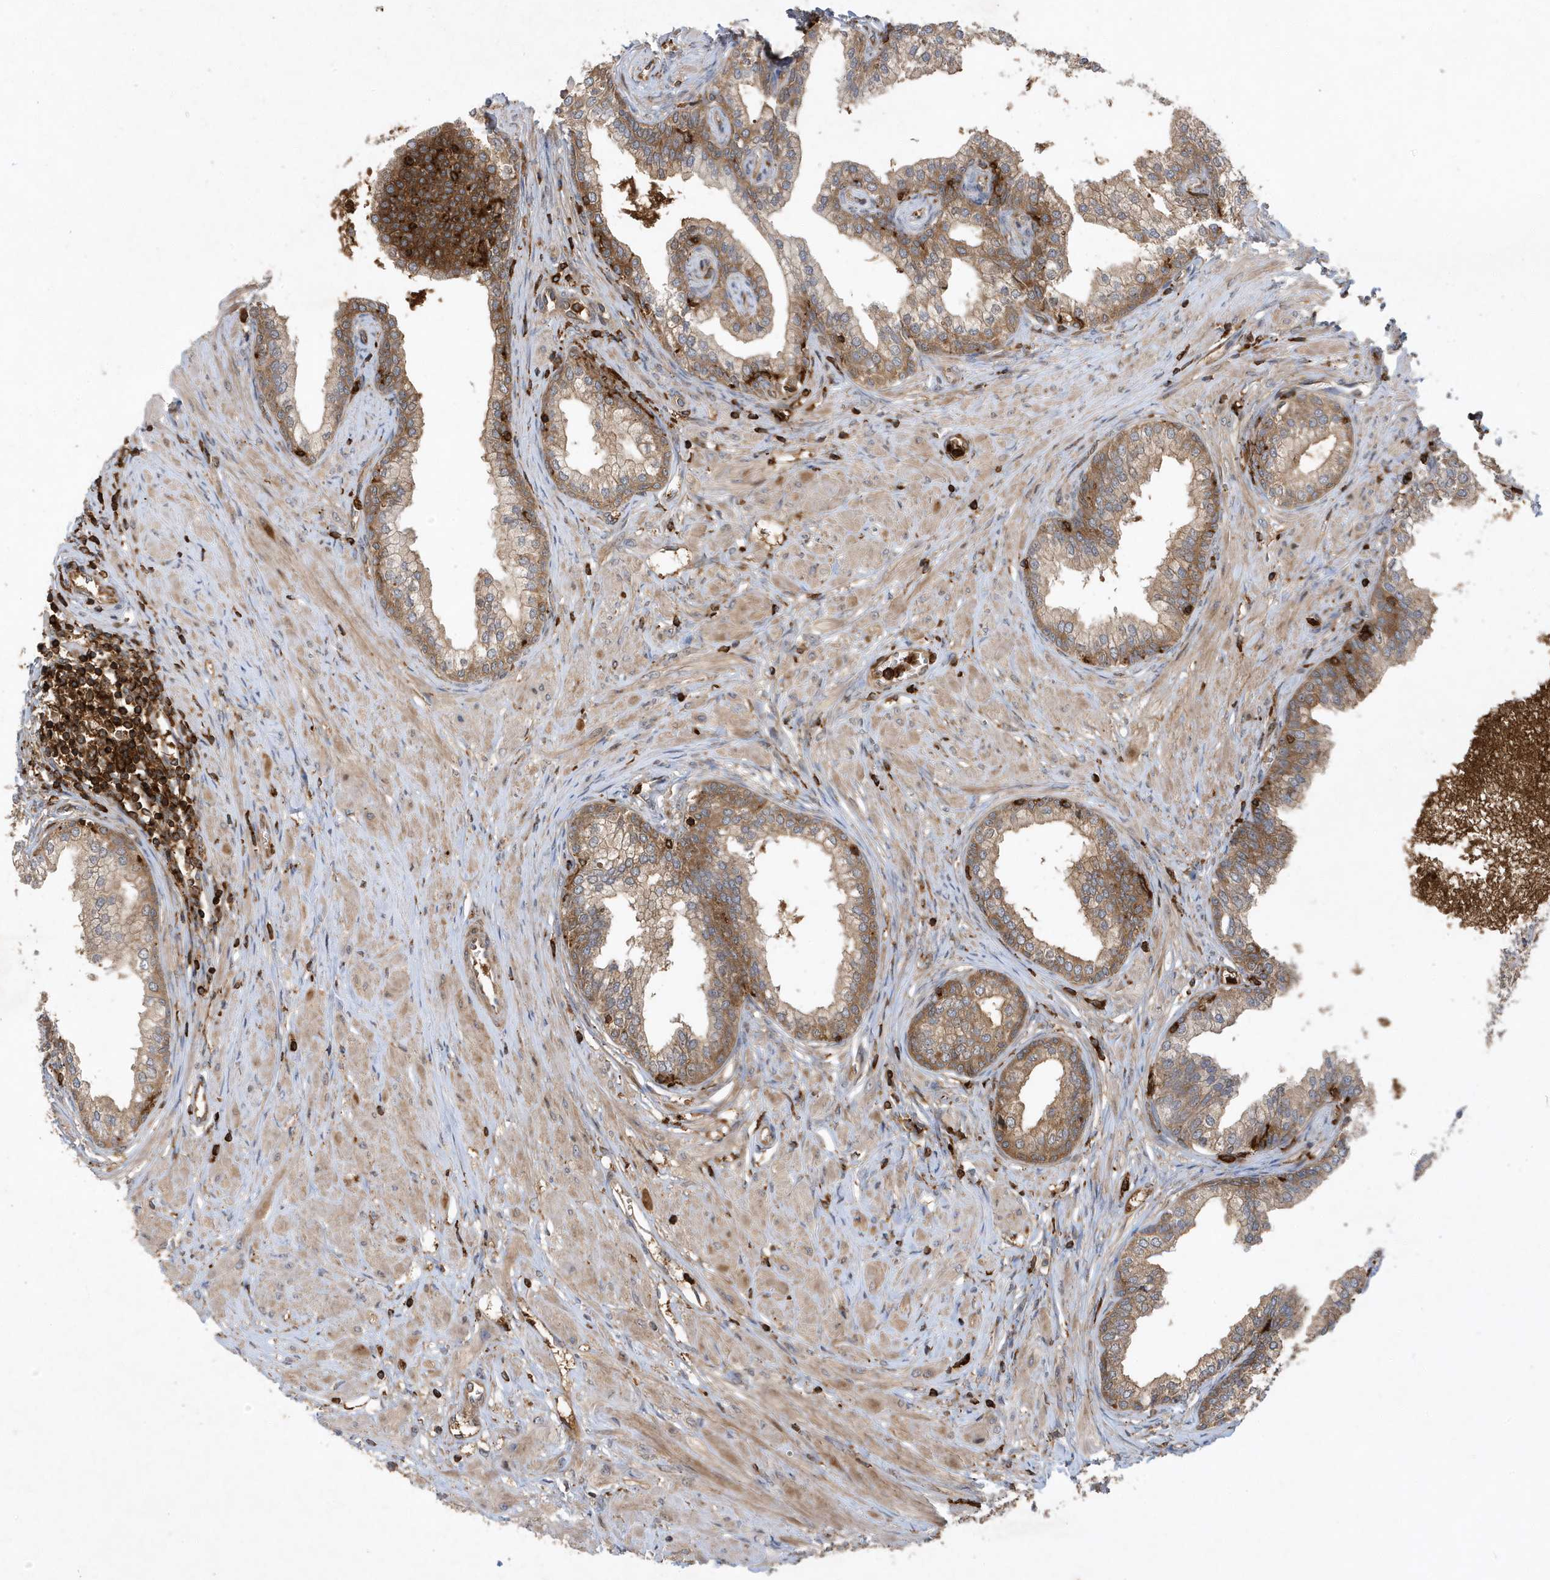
{"staining": {"intensity": "moderate", "quantity": ">75%", "location": "cytoplasmic/membranous"}, "tissue": "prostate", "cell_type": "Glandular cells", "image_type": "normal", "snomed": [{"axis": "morphology", "description": "Normal tissue, NOS"}, {"axis": "morphology", "description": "Urothelial carcinoma, Low grade"}, {"axis": "topography", "description": "Urinary bladder"}, {"axis": "topography", "description": "Prostate"}], "caption": "Prostate stained for a protein (brown) displays moderate cytoplasmic/membranous positive positivity in approximately >75% of glandular cells.", "gene": "LAPTM4A", "patient": {"sex": "male", "age": 60}}